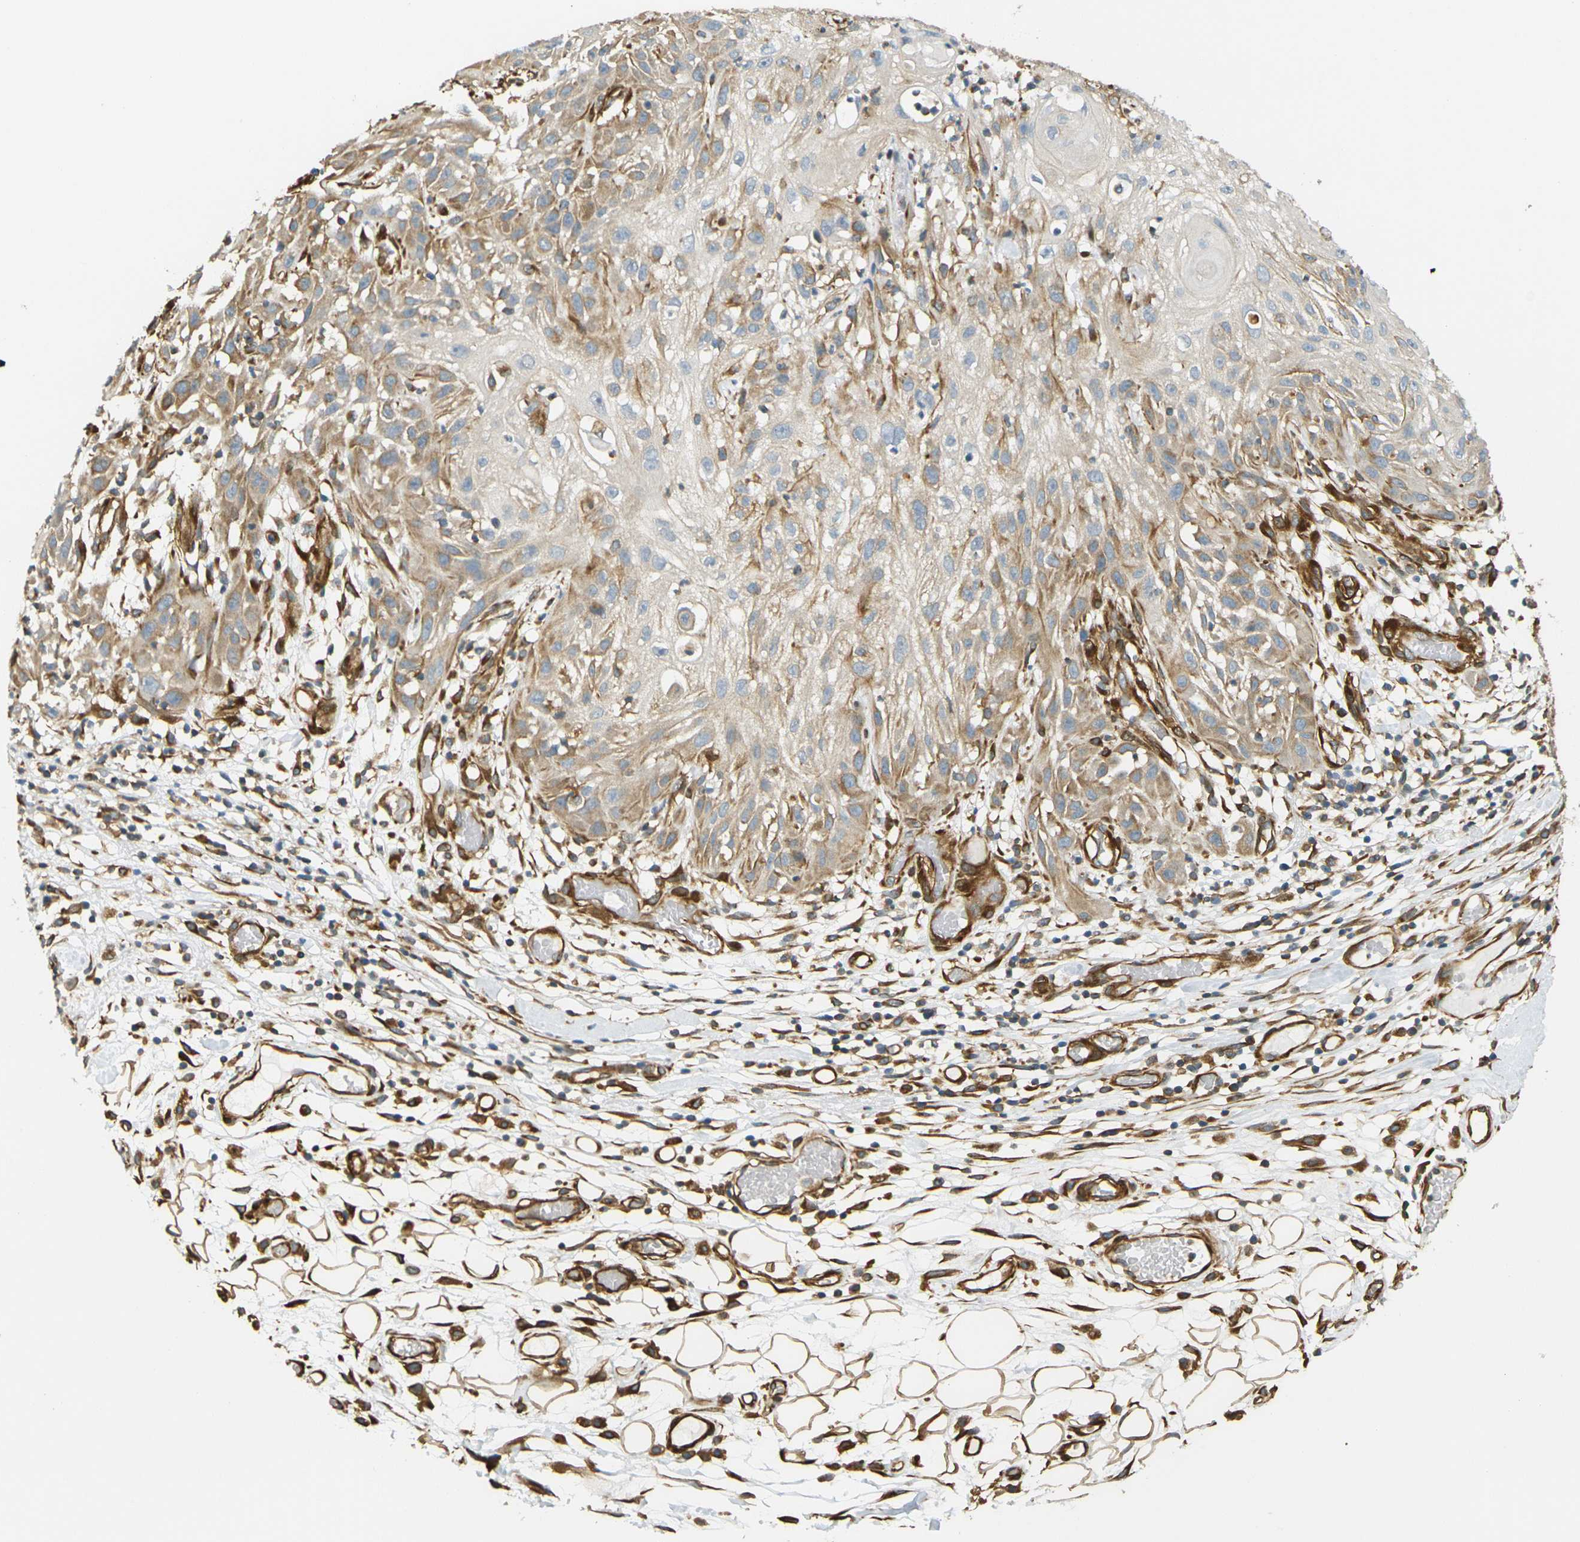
{"staining": {"intensity": "weak", "quantity": ">75%", "location": "cytoplasmic/membranous"}, "tissue": "skin cancer", "cell_type": "Tumor cells", "image_type": "cancer", "snomed": [{"axis": "morphology", "description": "Squamous cell carcinoma, NOS"}, {"axis": "topography", "description": "Skin"}], "caption": "A brown stain highlights weak cytoplasmic/membranous staining of a protein in human skin squamous cell carcinoma tumor cells.", "gene": "CYTH3", "patient": {"sex": "male", "age": 75}}